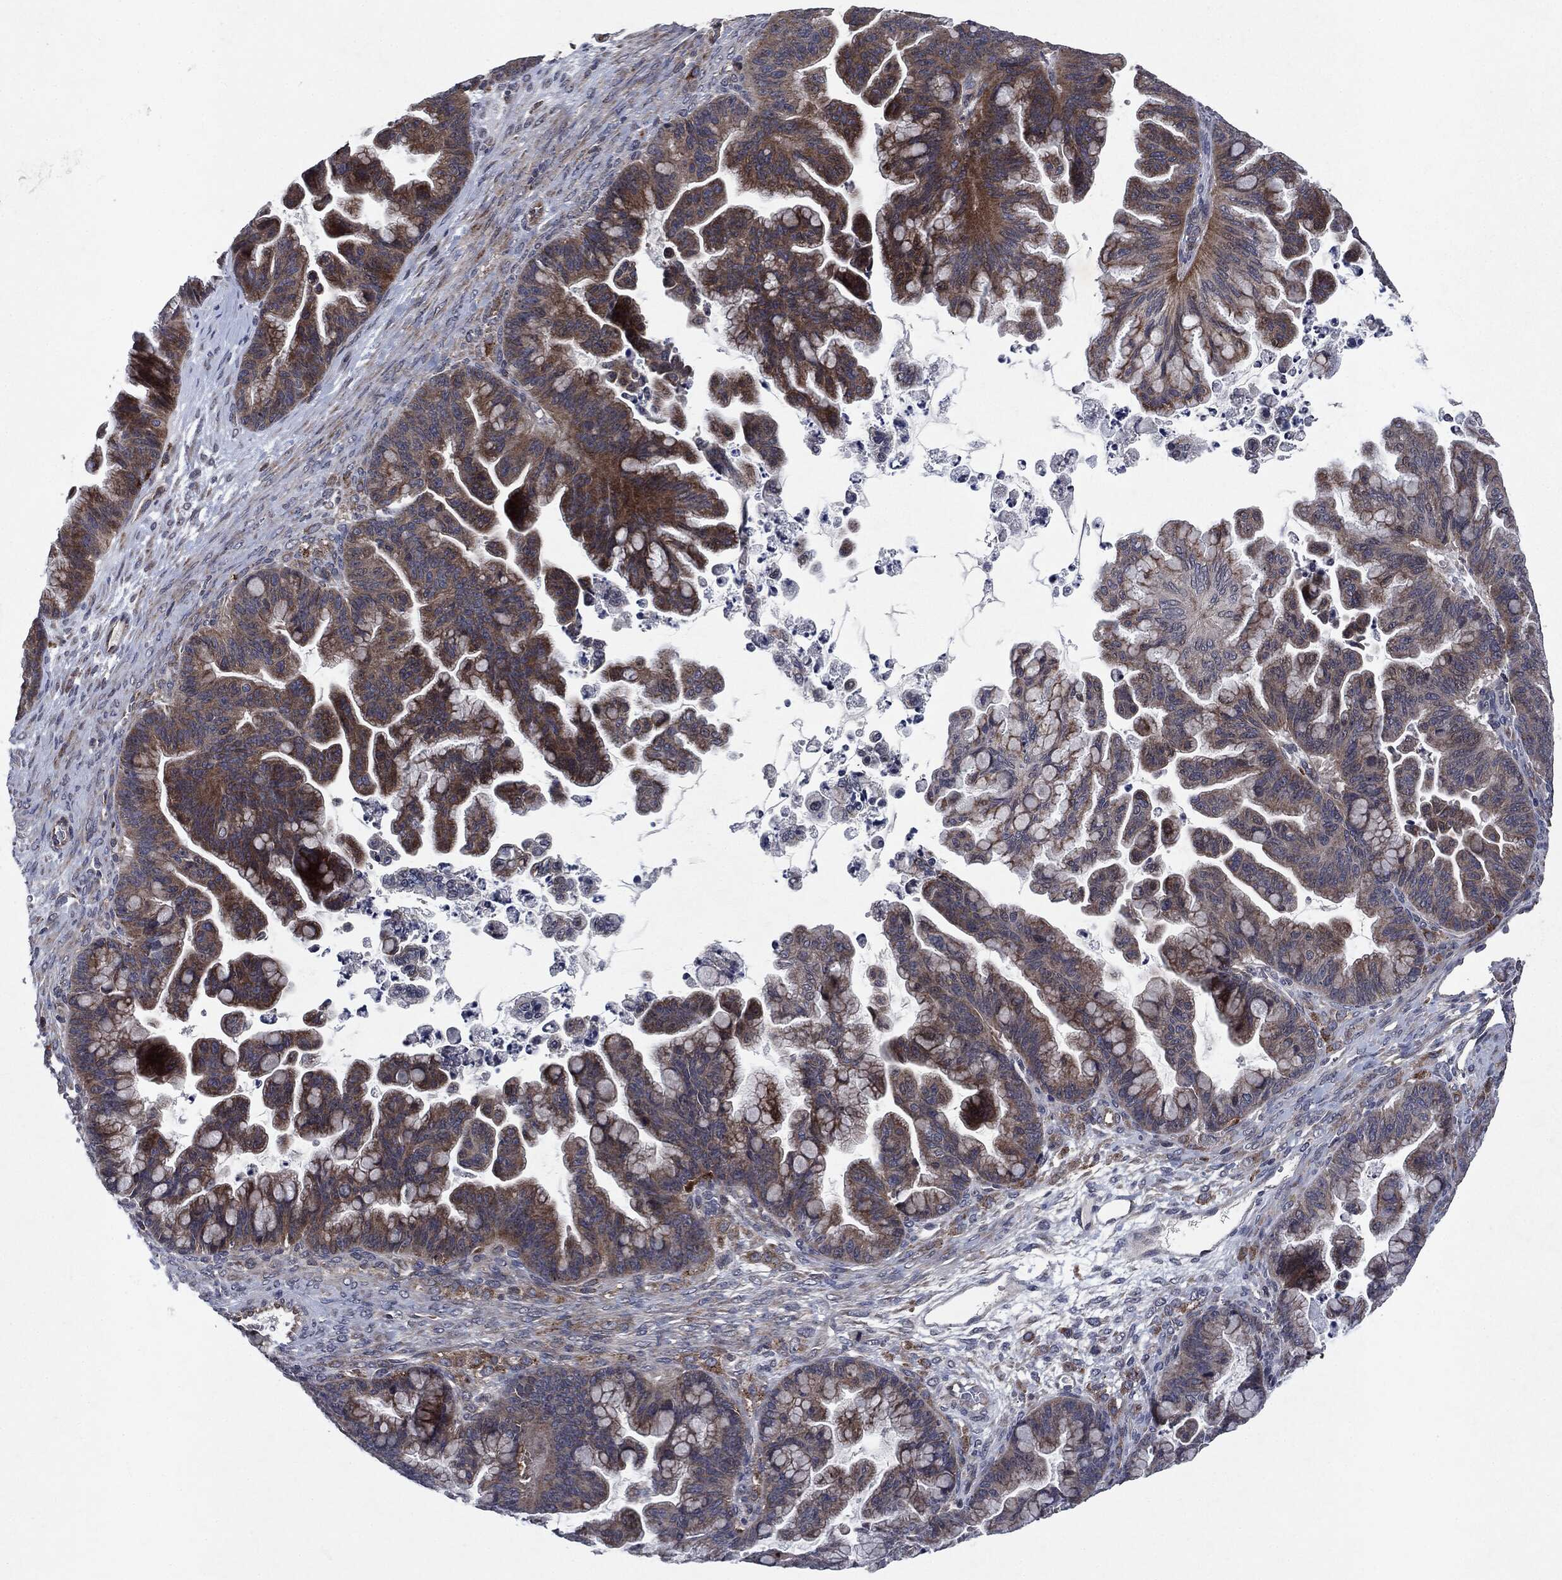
{"staining": {"intensity": "moderate", "quantity": "<25%", "location": "cytoplasmic/membranous"}, "tissue": "ovarian cancer", "cell_type": "Tumor cells", "image_type": "cancer", "snomed": [{"axis": "morphology", "description": "Cystadenocarcinoma, mucinous, NOS"}, {"axis": "topography", "description": "Ovary"}], "caption": "The micrograph exhibits immunohistochemical staining of ovarian mucinous cystadenocarcinoma. There is moderate cytoplasmic/membranous expression is appreciated in approximately <25% of tumor cells. (Stains: DAB (3,3'-diaminobenzidine) in brown, nuclei in blue, Microscopy: brightfield microscopy at high magnification).", "gene": "SLC31A2", "patient": {"sex": "female", "age": 67}}